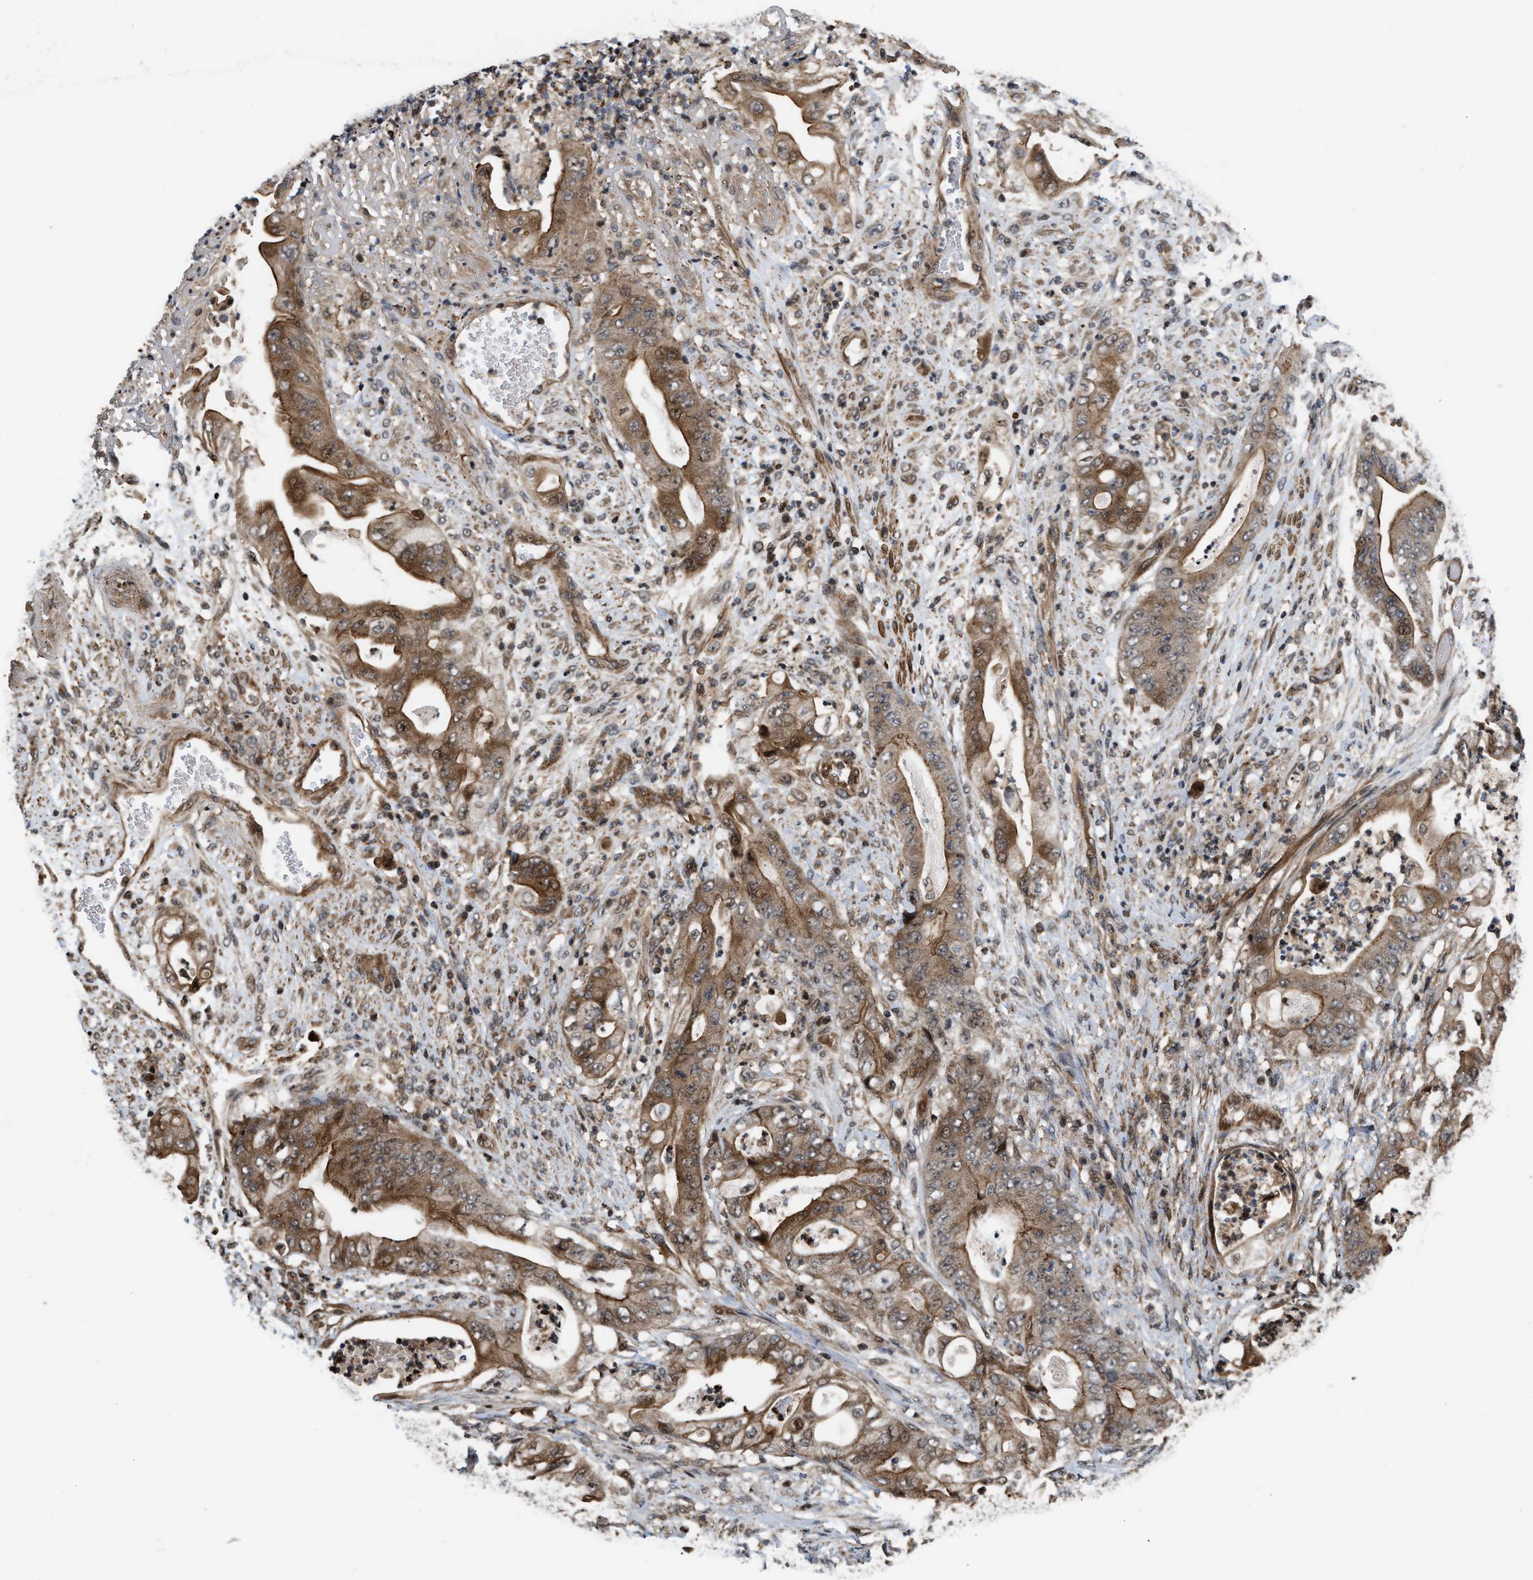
{"staining": {"intensity": "moderate", "quantity": ">75%", "location": "cytoplasmic/membranous,nuclear"}, "tissue": "stomach cancer", "cell_type": "Tumor cells", "image_type": "cancer", "snomed": [{"axis": "morphology", "description": "Adenocarcinoma, NOS"}, {"axis": "topography", "description": "Stomach"}], "caption": "DAB (3,3'-diaminobenzidine) immunohistochemical staining of stomach cancer (adenocarcinoma) displays moderate cytoplasmic/membranous and nuclear protein expression in about >75% of tumor cells.", "gene": "STAU2", "patient": {"sex": "female", "age": 73}}